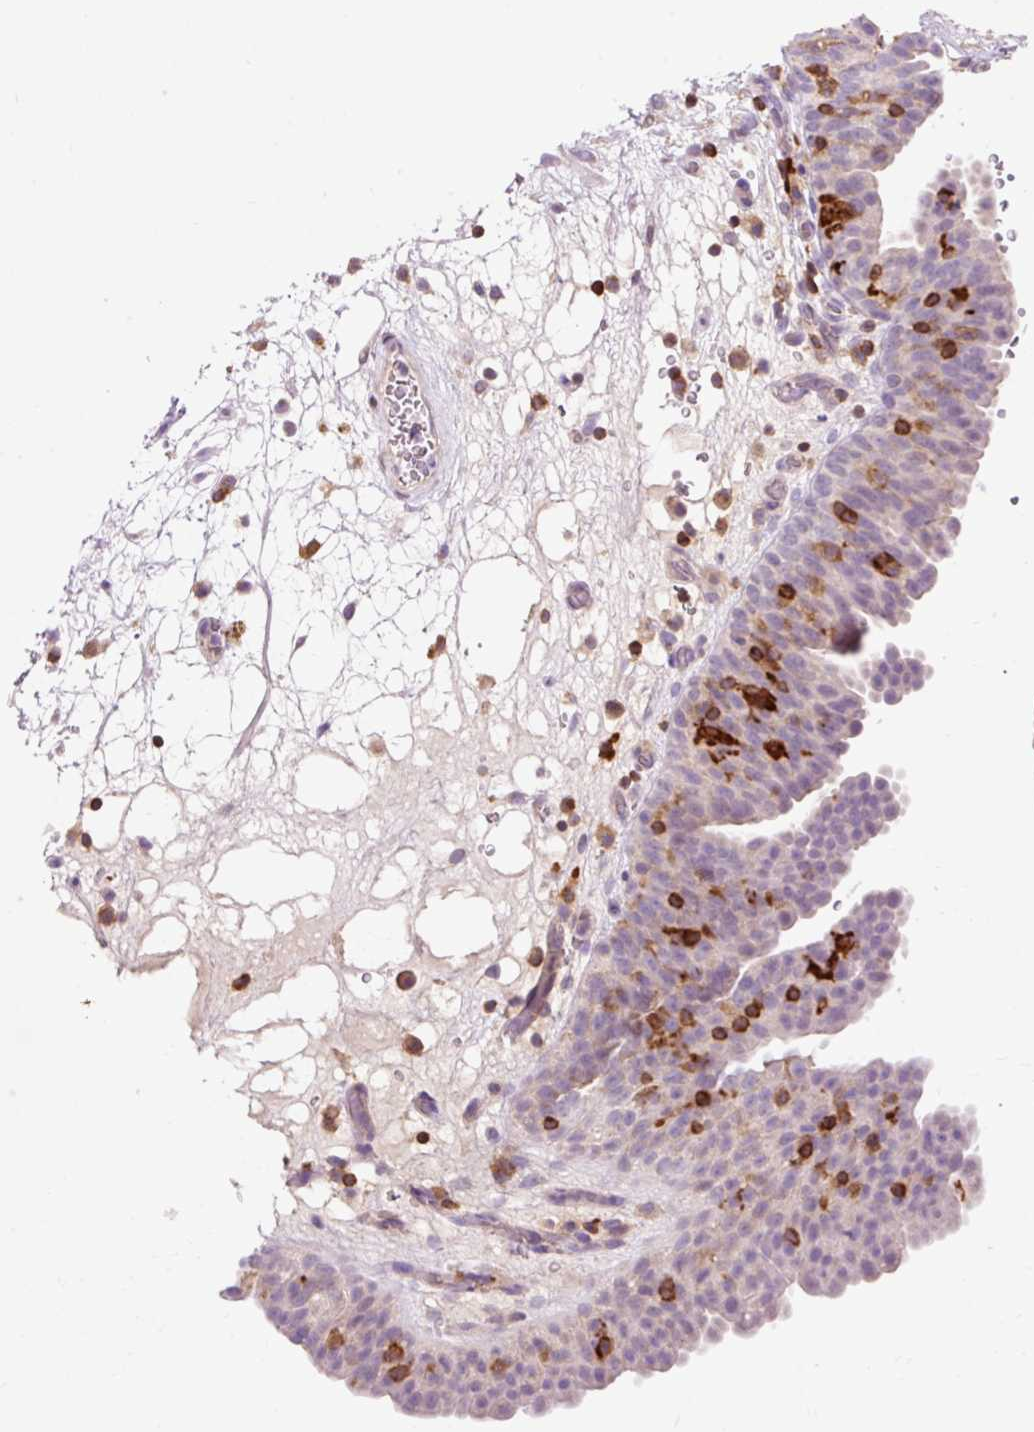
{"staining": {"intensity": "negative", "quantity": "none", "location": "none"}, "tissue": "urinary bladder", "cell_type": "Urothelial cells", "image_type": "normal", "snomed": [{"axis": "morphology", "description": "Normal tissue, NOS"}, {"axis": "topography", "description": "Urinary bladder"}], "caption": "Immunohistochemistry (IHC) of normal human urinary bladder demonstrates no expression in urothelial cells.", "gene": "CD83", "patient": {"sex": "male", "age": 71}}